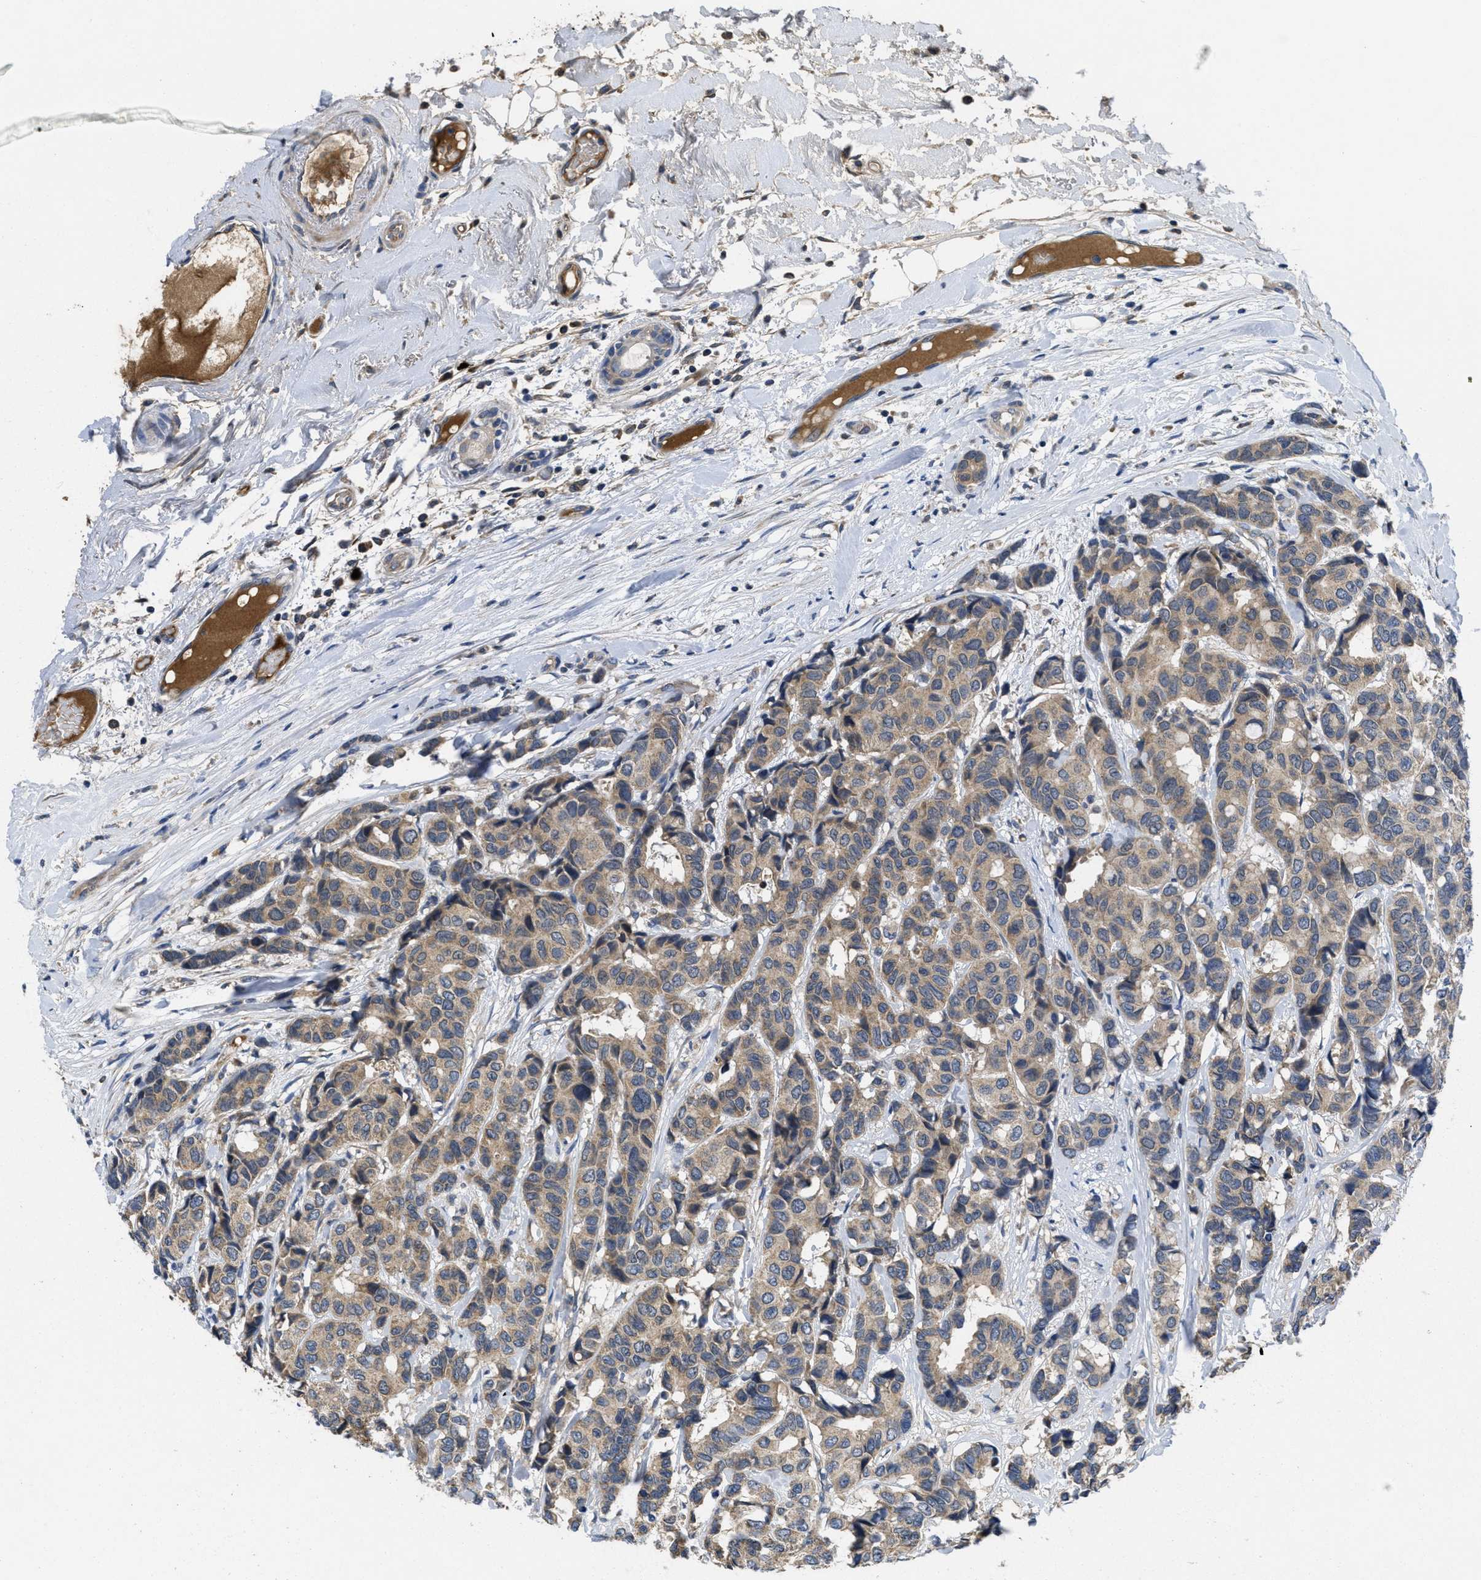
{"staining": {"intensity": "weak", "quantity": ">75%", "location": "cytoplasmic/membranous"}, "tissue": "breast cancer", "cell_type": "Tumor cells", "image_type": "cancer", "snomed": [{"axis": "morphology", "description": "Duct carcinoma"}, {"axis": "topography", "description": "Breast"}], "caption": "The immunohistochemical stain highlights weak cytoplasmic/membranous staining in tumor cells of infiltrating ductal carcinoma (breast) tissue.", "gene": "GALK1", "patient": {"sex": "female", "age": 87}}